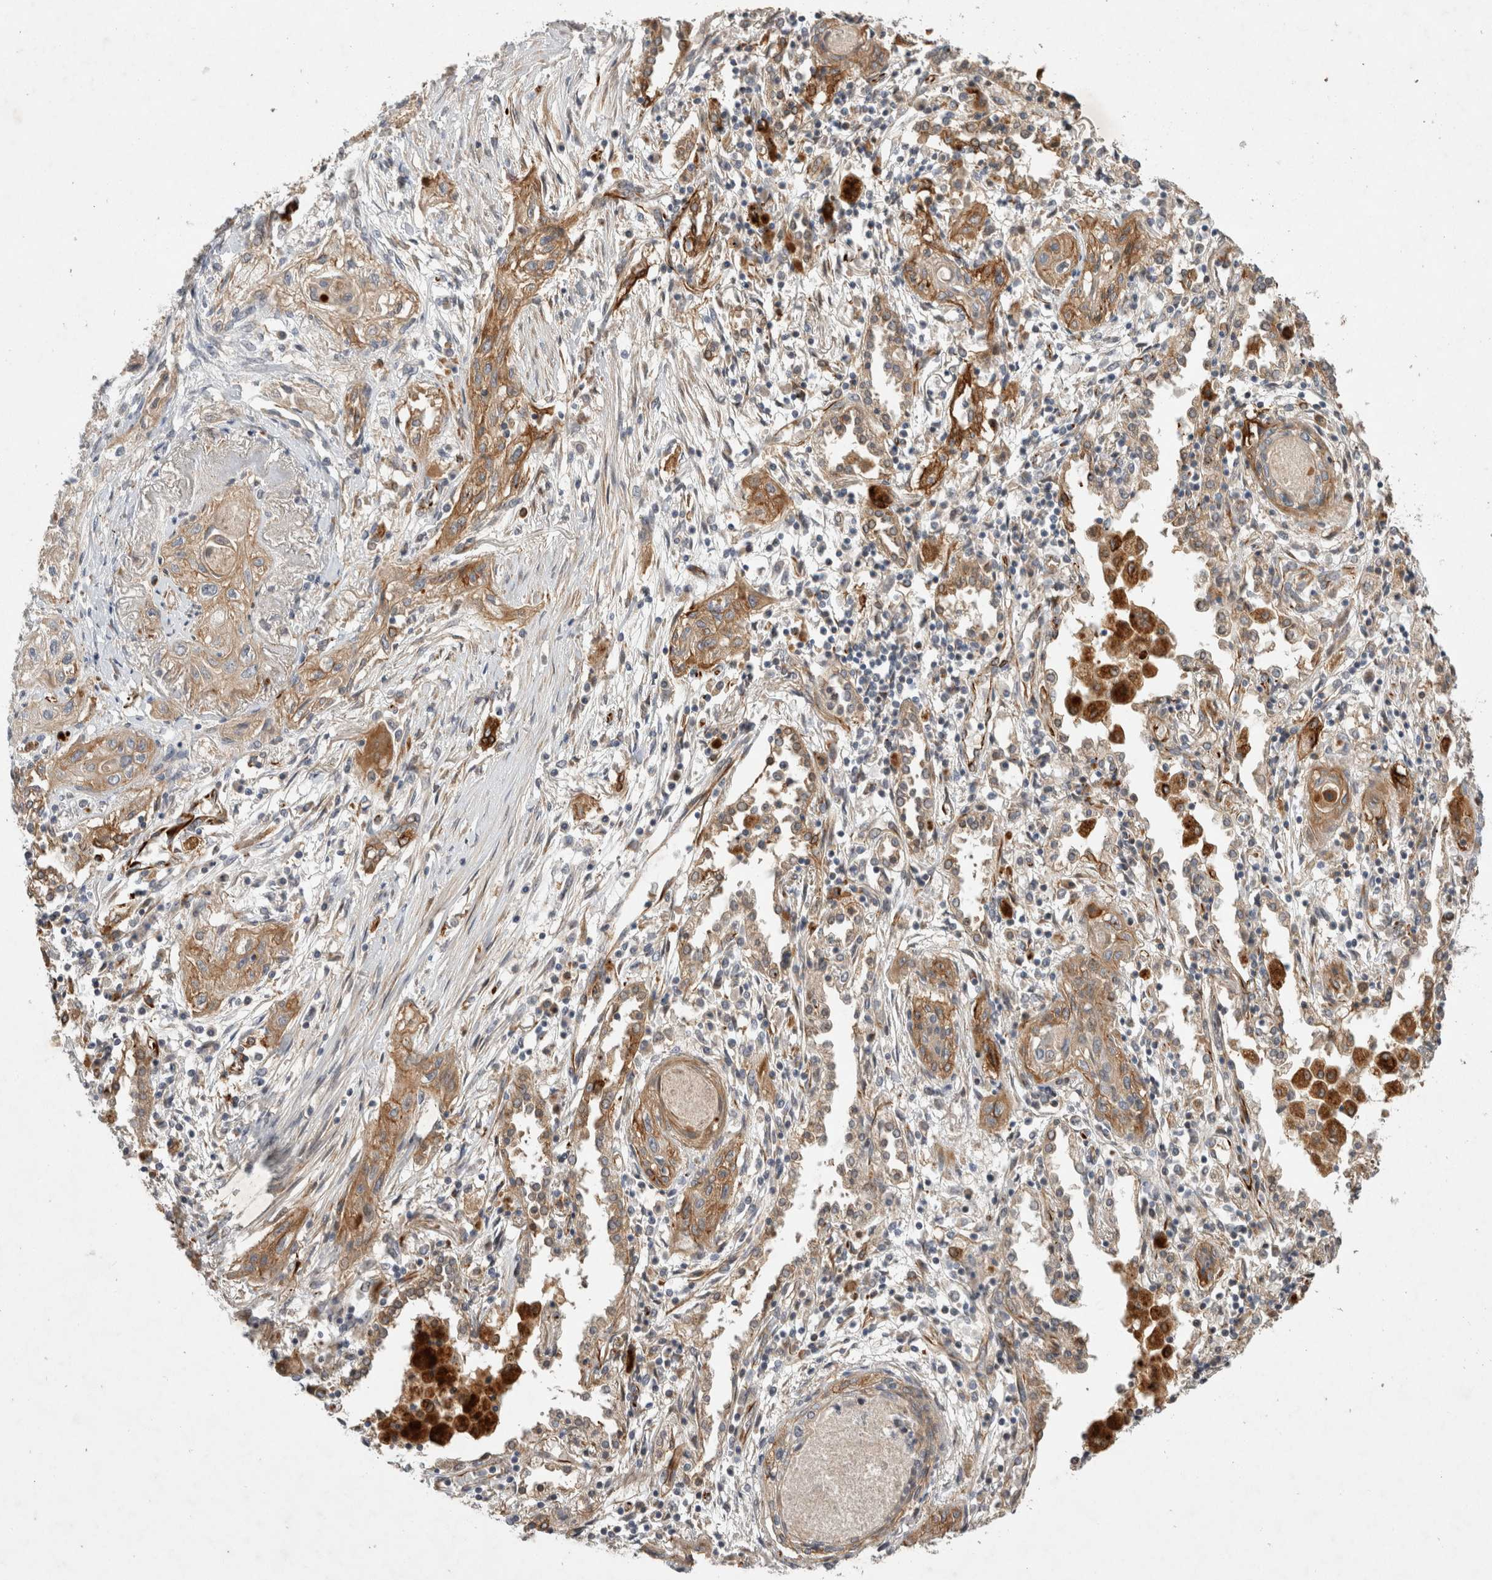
{"staining": {"intensity": "moderate", "quantity": ">75%", "location": "cytoplasmic/membranous"}, "tissue": "lung cancer", "cell_type": "Tumor cells", "image_type": "cancer", "snomed": [{"axis": "morphology", "description": "Squamous cell carcinoma, NOS"}, {"axis": "topography", "description": "Lung"}], "caption": "Immunohistochemistry of lung cancer exhibits medium levels of moderate cytoplasmic/membranous expression in about >75% of tumor cells. (Brightfield microscopy of DAB IHC at high magnification).", "gene": "NMU", "patient": {"sex": "female", "age": 47}}